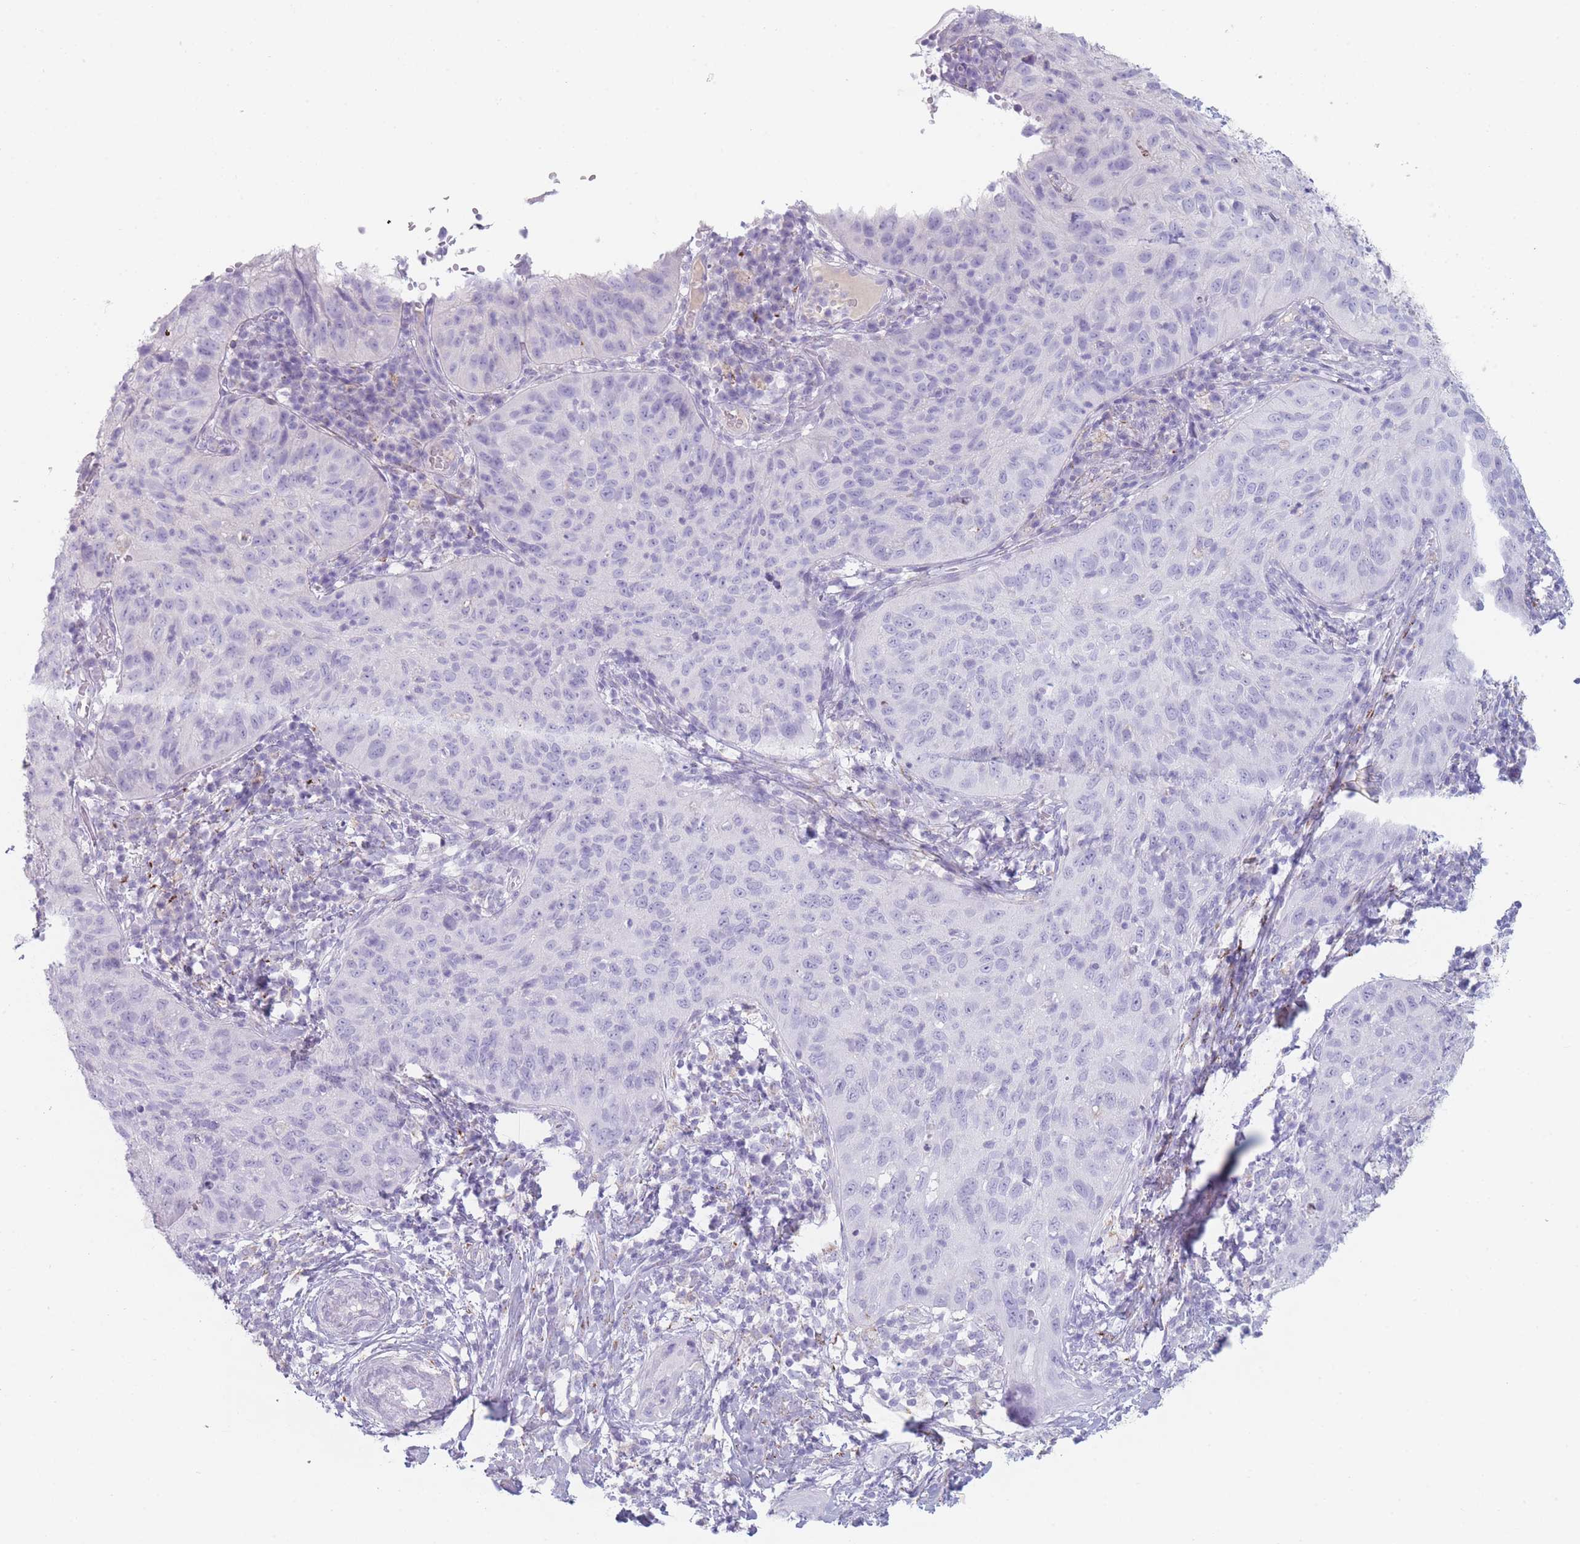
{"staining": {"intensity": "negative", "quantity": "none", "location": "none"}, "tissue": "cervical cancer", "cell_type": "Tumor cells", "image_type": "cancer", "snomed": [{"axis": "morphology", "description": "Squamous cell carcinoma, NOS"}, {"axis": "topography", "description": "Cervix"}], "caption": "Tumor cells show no significant staining in cervical cancer (squamous cell carcinoma).", "gene": "GPR12", "patient": {"sex": "female", "age": 30}}